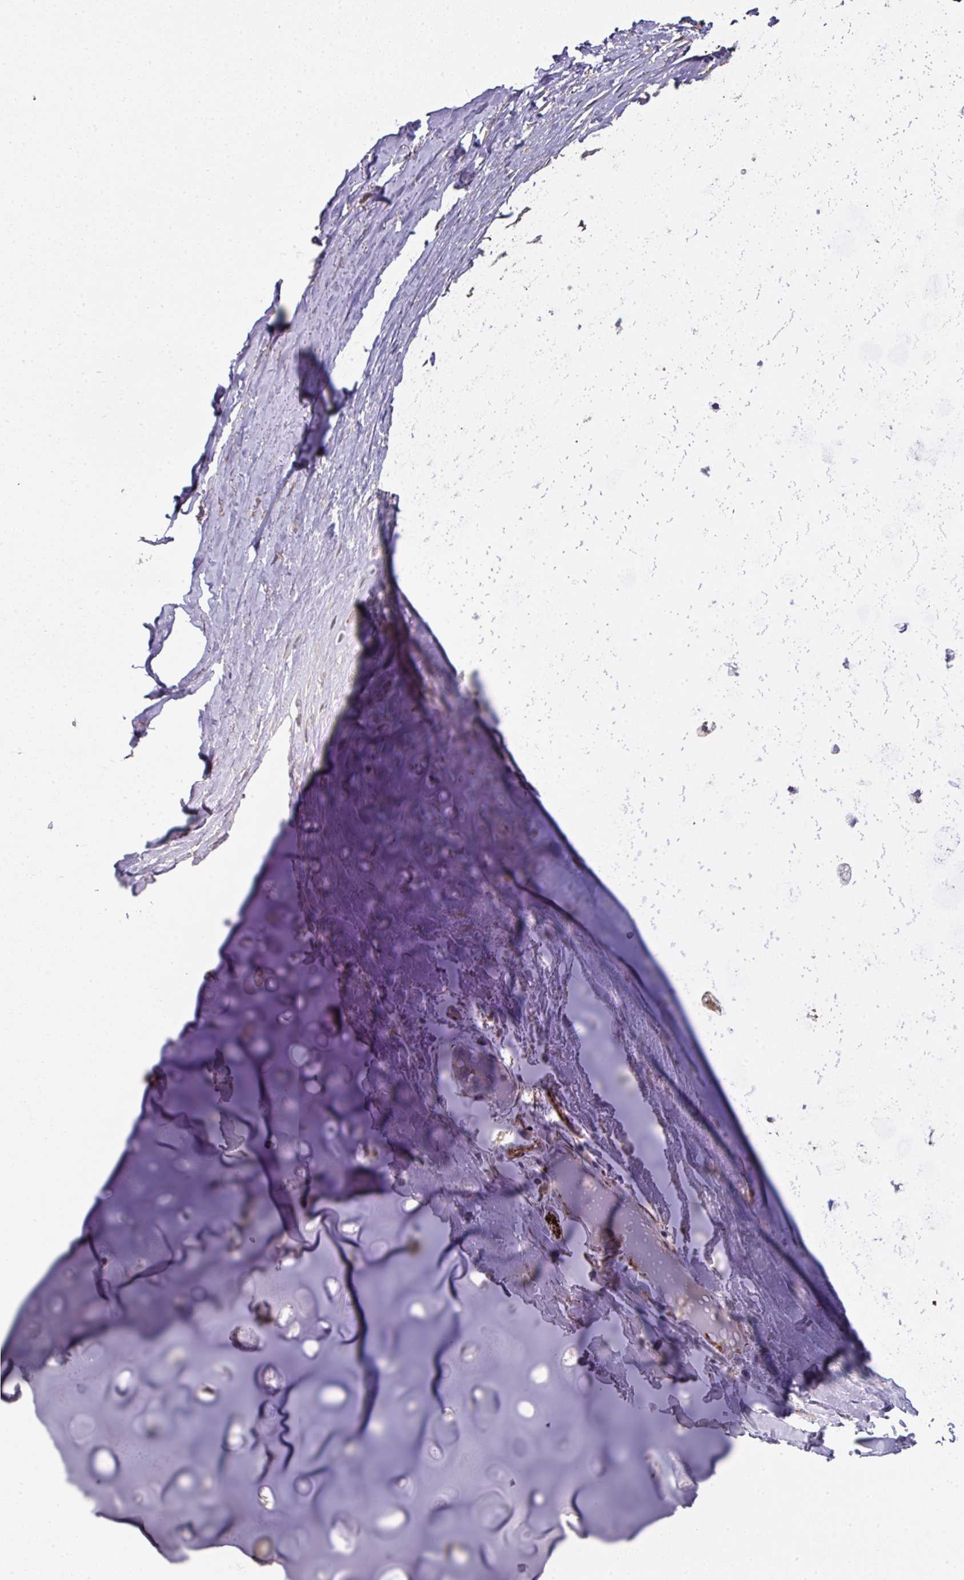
{"staining": {"intensity": "moderate", "quantity": "<25%", "location": "cytoplasmic/membranous"}, "tissue": "soft tissue", "cell_type": "Chondrocytes", "image_type": "normal", "snomed": [{"axis": "morphology", "description": "Normal tissue, NOS"}, {"axis": "topography", "description": "Cartilage tissue"}, {"axis": "topography", "description": "Bronchus"}], "caption": "The immunohistochemical stain labels moderate cytoplasmic/membranous expression in chondrocytes of normal soft tissue. (DAB IHC with brightfield microscopy, high magnification).", "gene": "BEND5", "patient": {"sex": "male", "age": 56}}